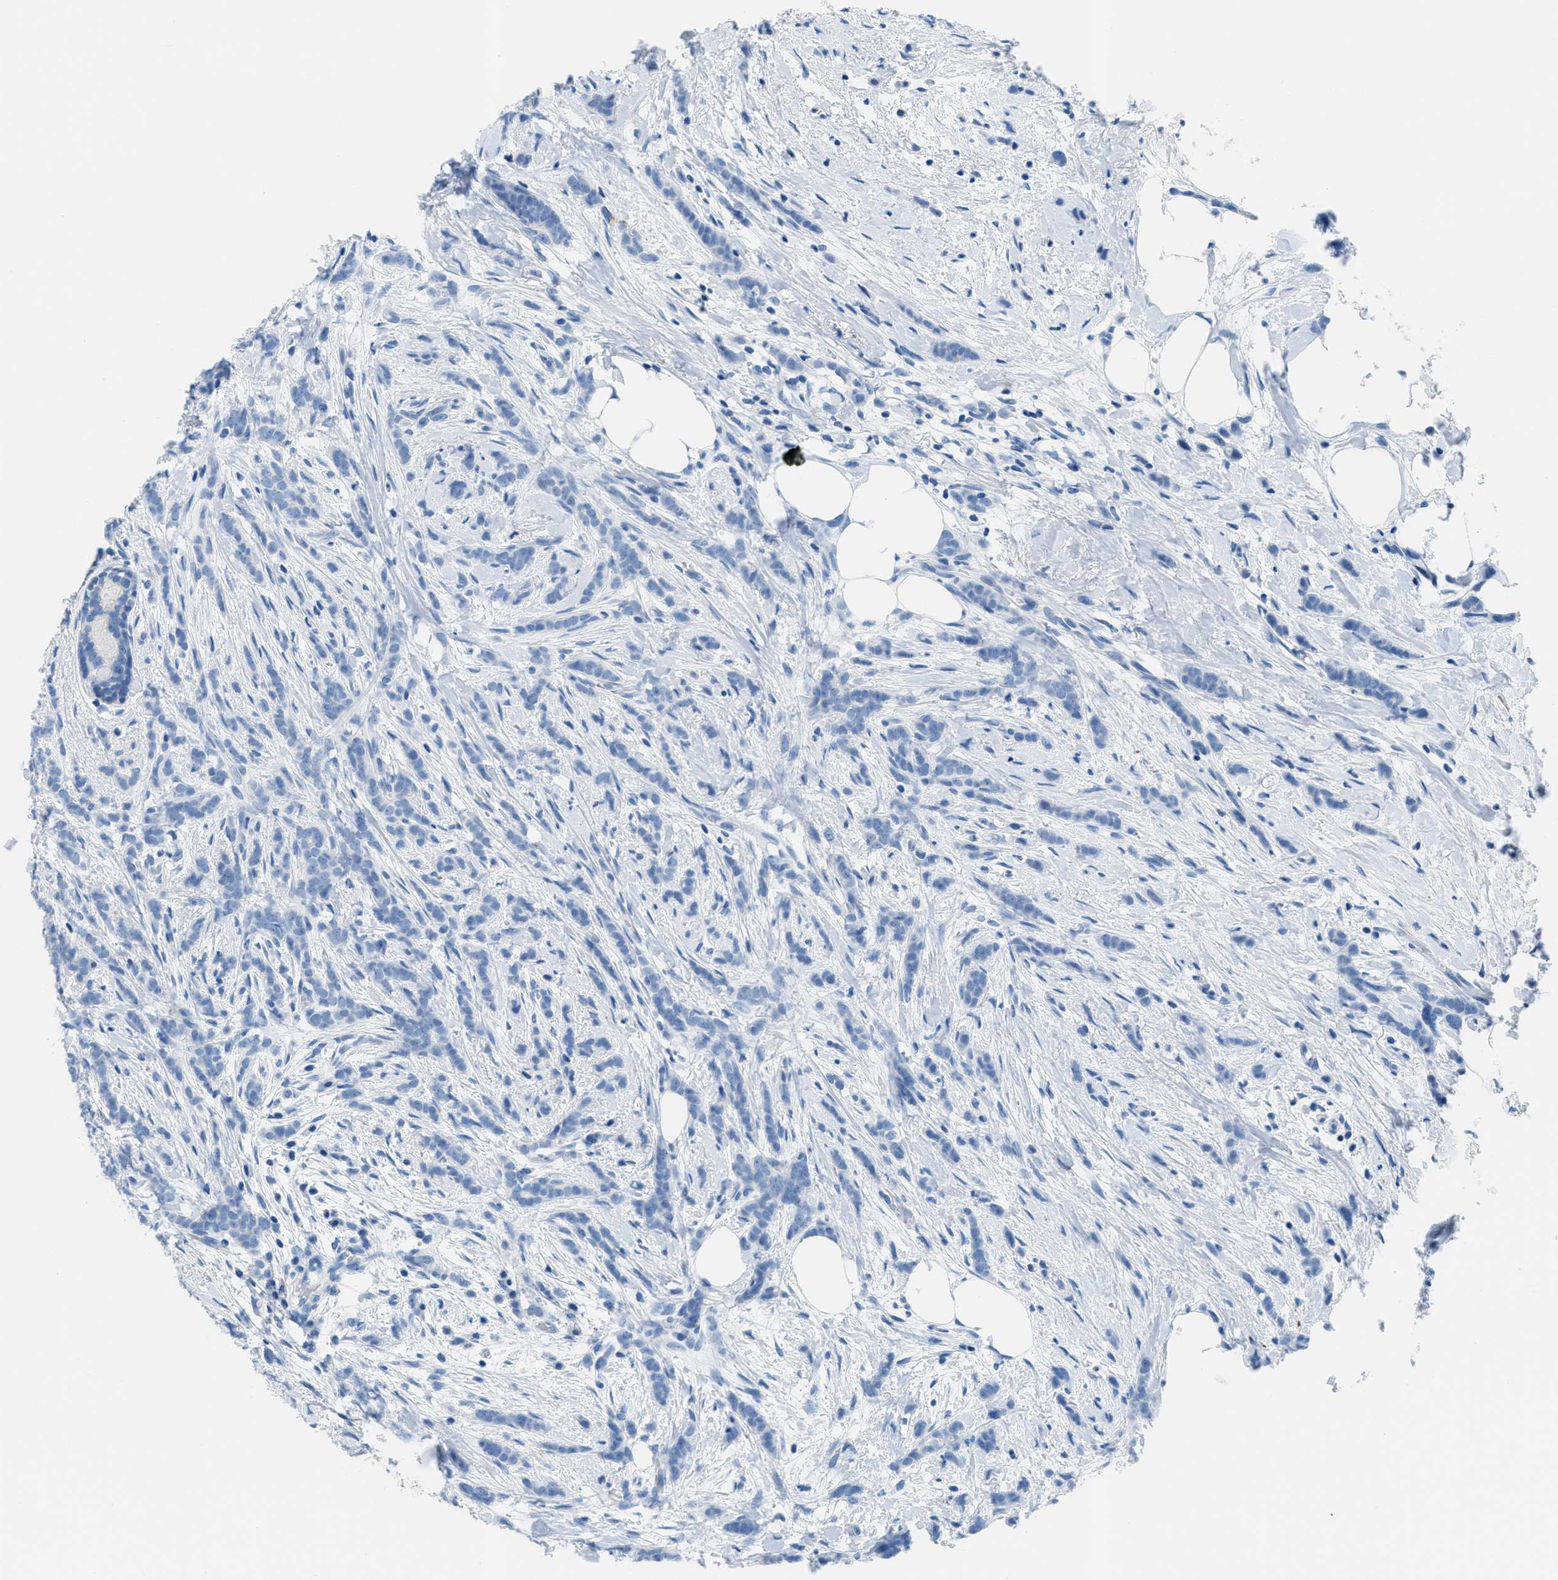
{"staining": {"intensity": "negative", "quantity": "none", "location": "none"}, "tissue": "breast cancer", "cell_type": "Tumor cells", "image_type": "cancer", "snomed": [{"axis": "morphology", "description": "Lobular carcinoma, in situ"}, {"axis": "morphology", "description": "Lobular carcinoma"}, {"axis": "topography", "description": "Breast"}], "caption": "Human lobular carcinoma (breast) stained for a protein using immunohistochemistry (IHC) shows no positivity in tumor cells.", "gene": "MGARP", "patient": {"sex": "female", "age": 41}}